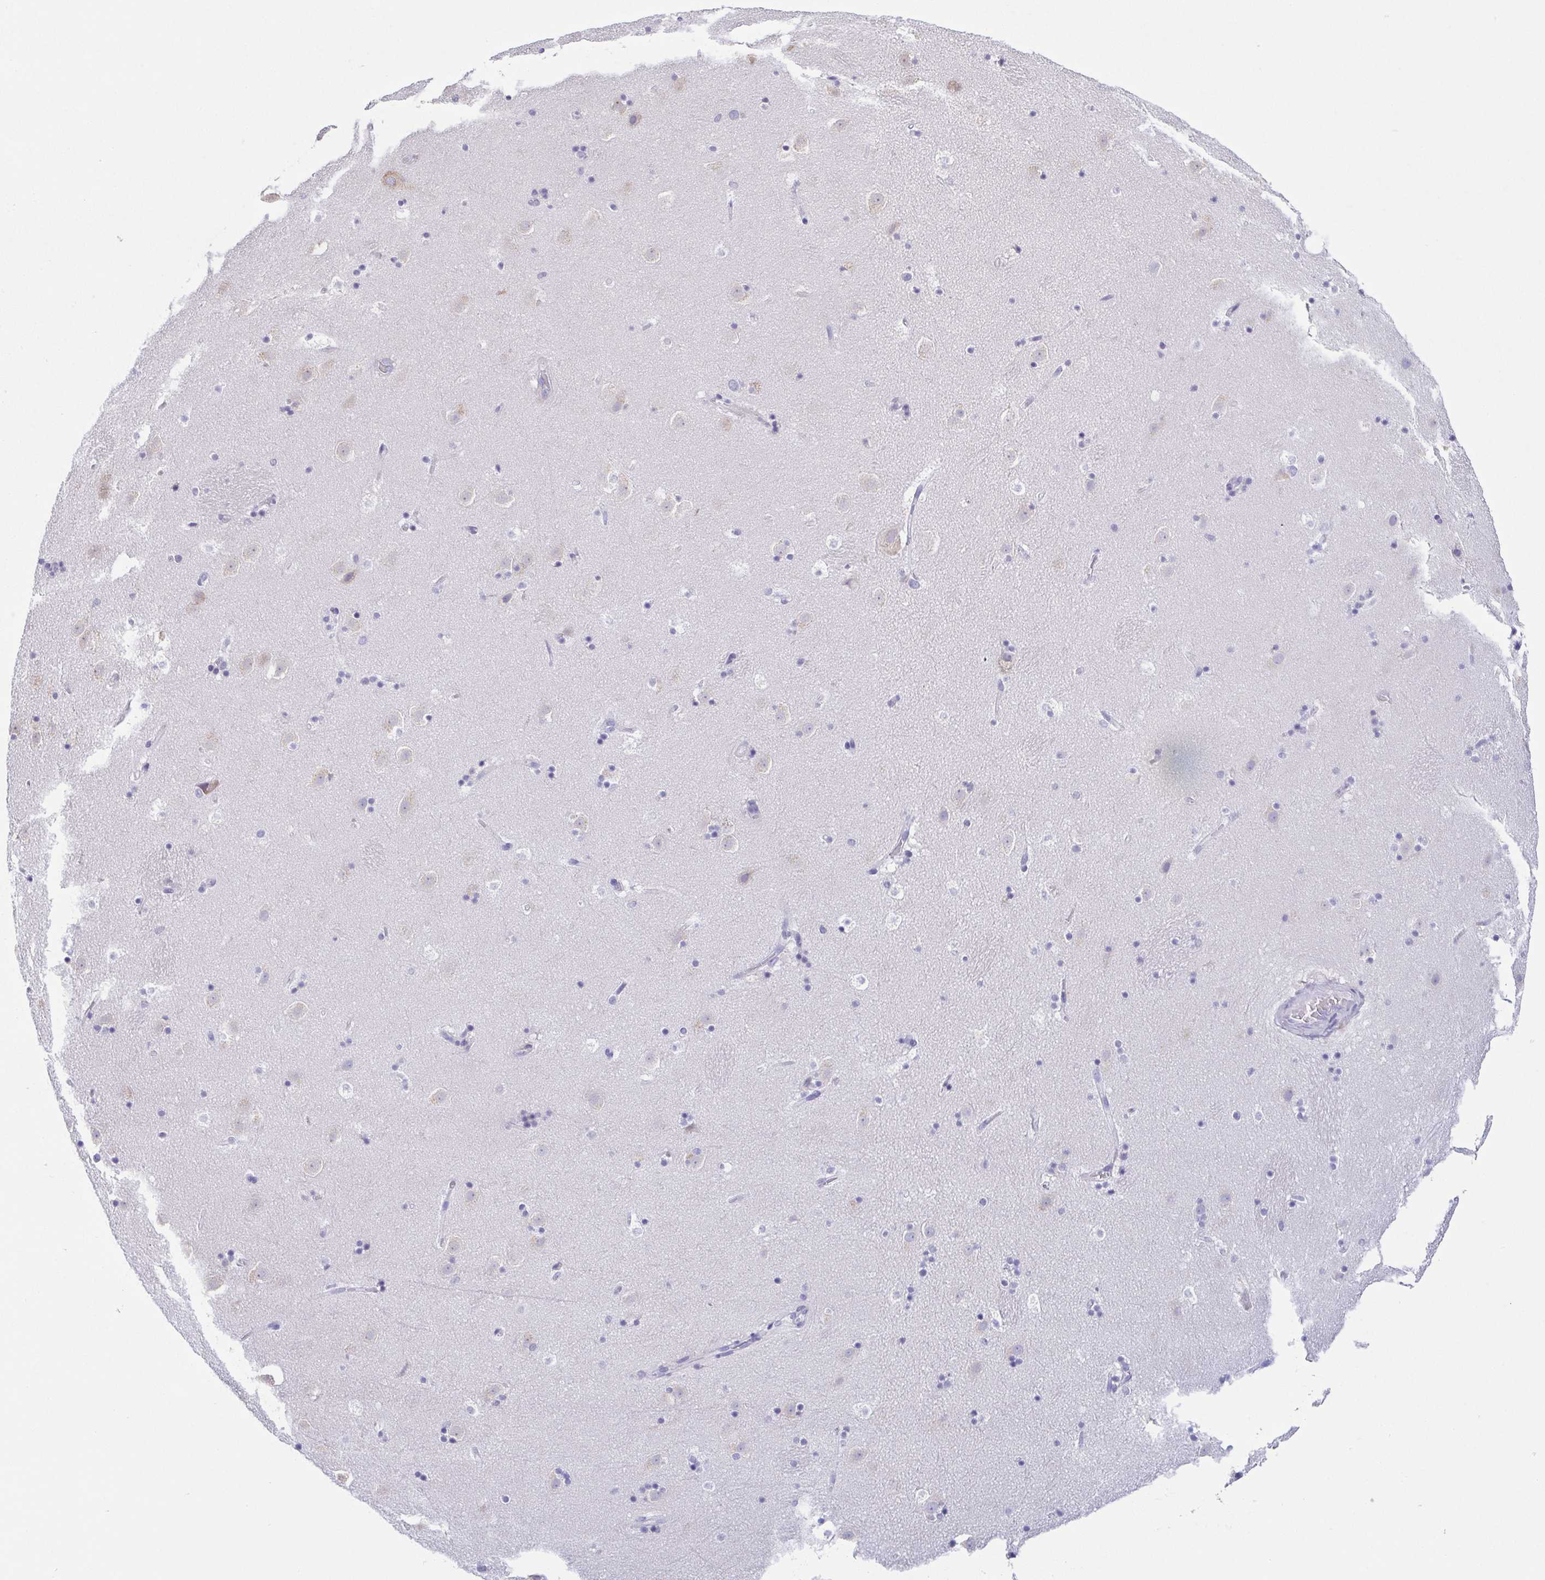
{"staining": {"intensity": "negative", "quantity": "none", "location": "none"}, "tissue": "caudate", "cell_type": "Glial cells", "image_type": "normal", "snomed": [{"axis": "morphology", "description": "Normal tissue, NOS"}, {"axis": "topography", "description": "Lateral ventricle wall"}], "caption": "Image shows no significant protein positivity in glial cells of benign caudate.", "gene": "TREH", "patient": {"sex": "male", "age": 37}}